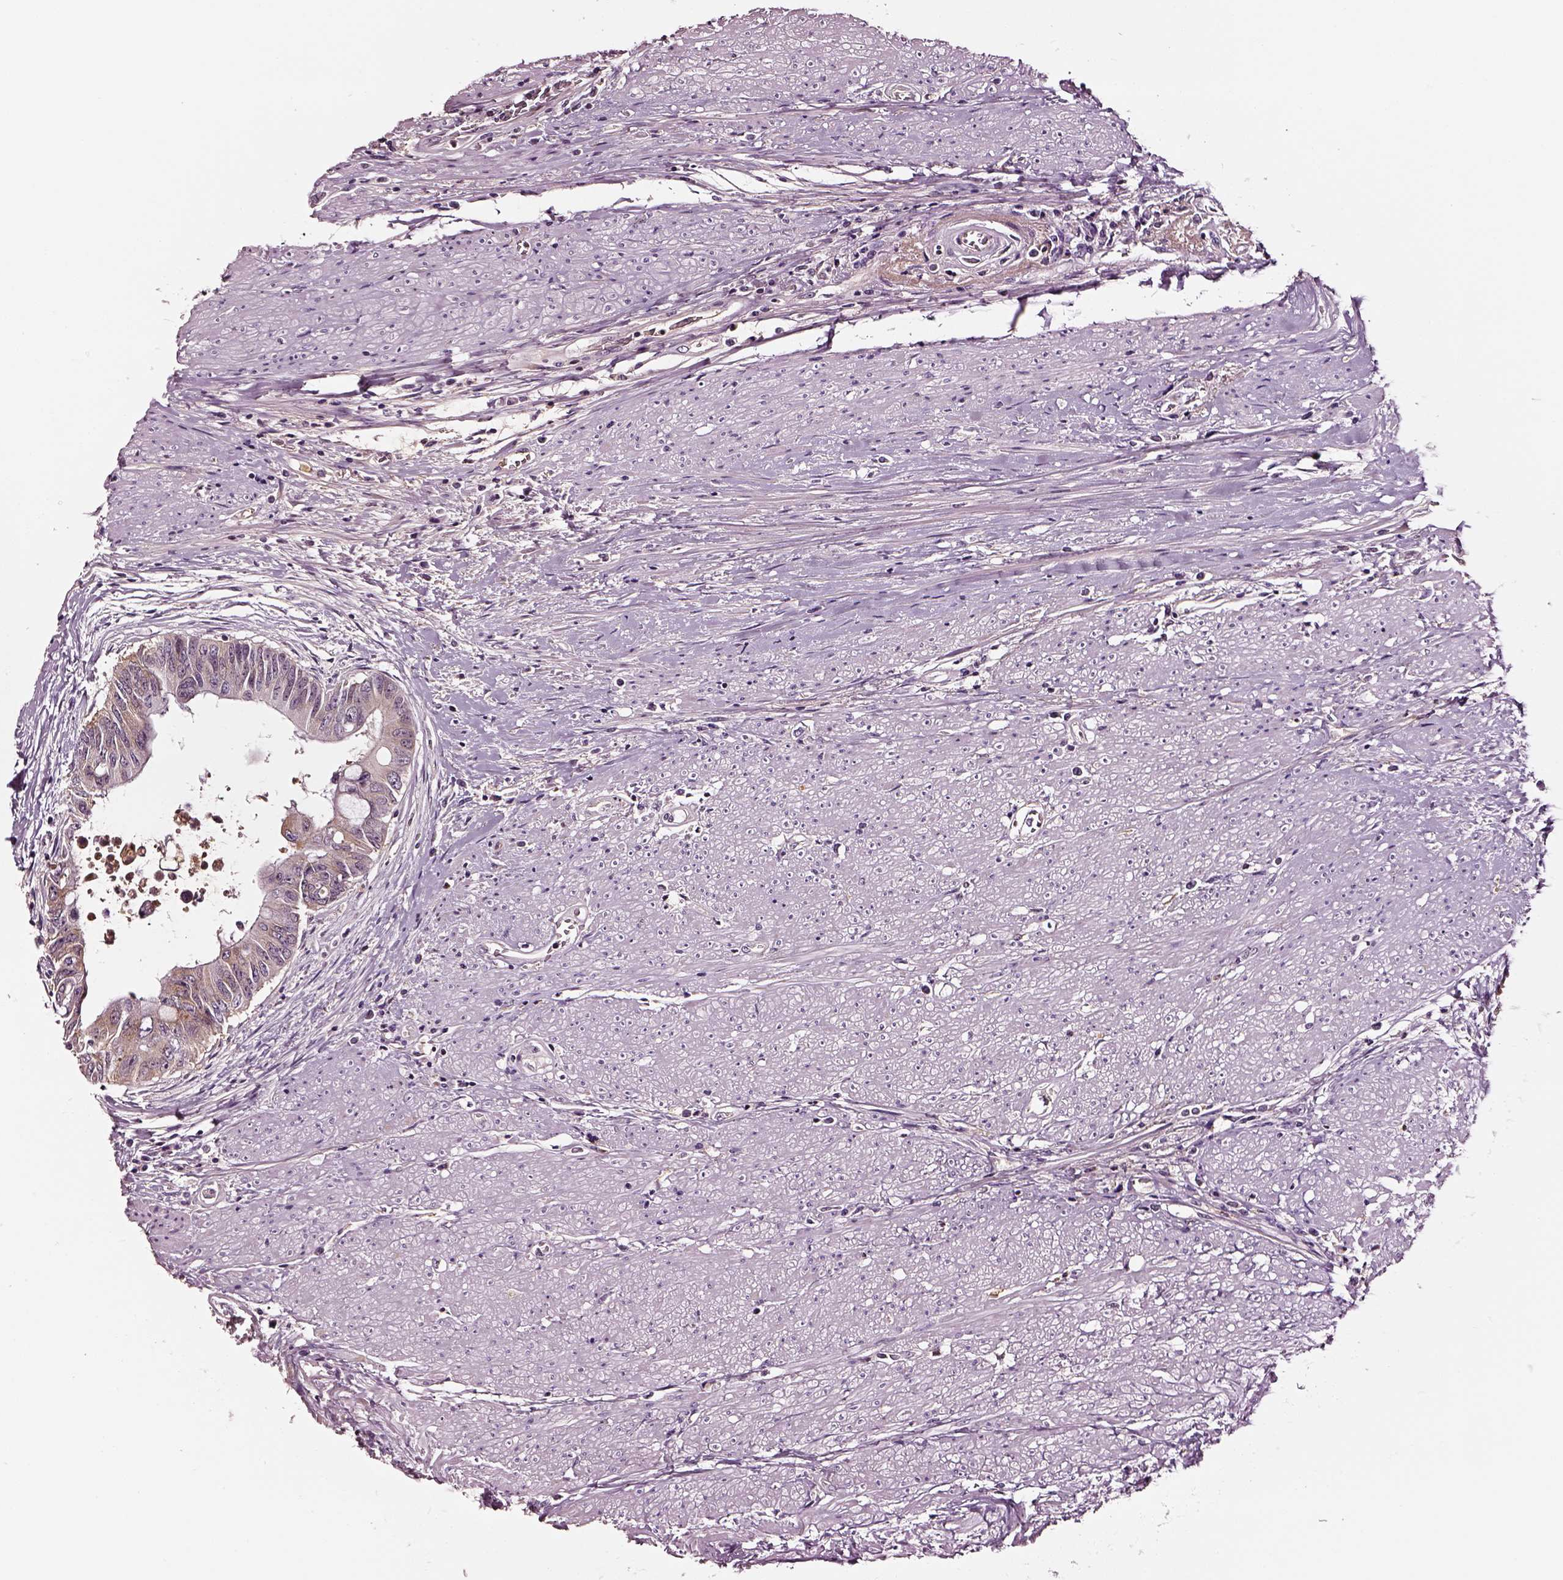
{"staining": {"intensity": "moderate", "quantity": ">75%", "location": "cytoplasmic/membranous"}, "tissue": "colorectal cancer", "cell_type": "Tumor cells", "image_type": "cancer", "snomed": [{"axis": "morphology", "description": "Adenocarcinoma, NOS"}, {"axis": "topography", "description": "Rectum"}], "caption": "Colorectal cancer (adenocarcinoma) was stained to show a protein in brown. There is medium levels of moderate cytoplasmic/membranous expression in approximately >75% of tumor cells.", "gene": "TF", "patient": {"sex": "male", "age": 59}}